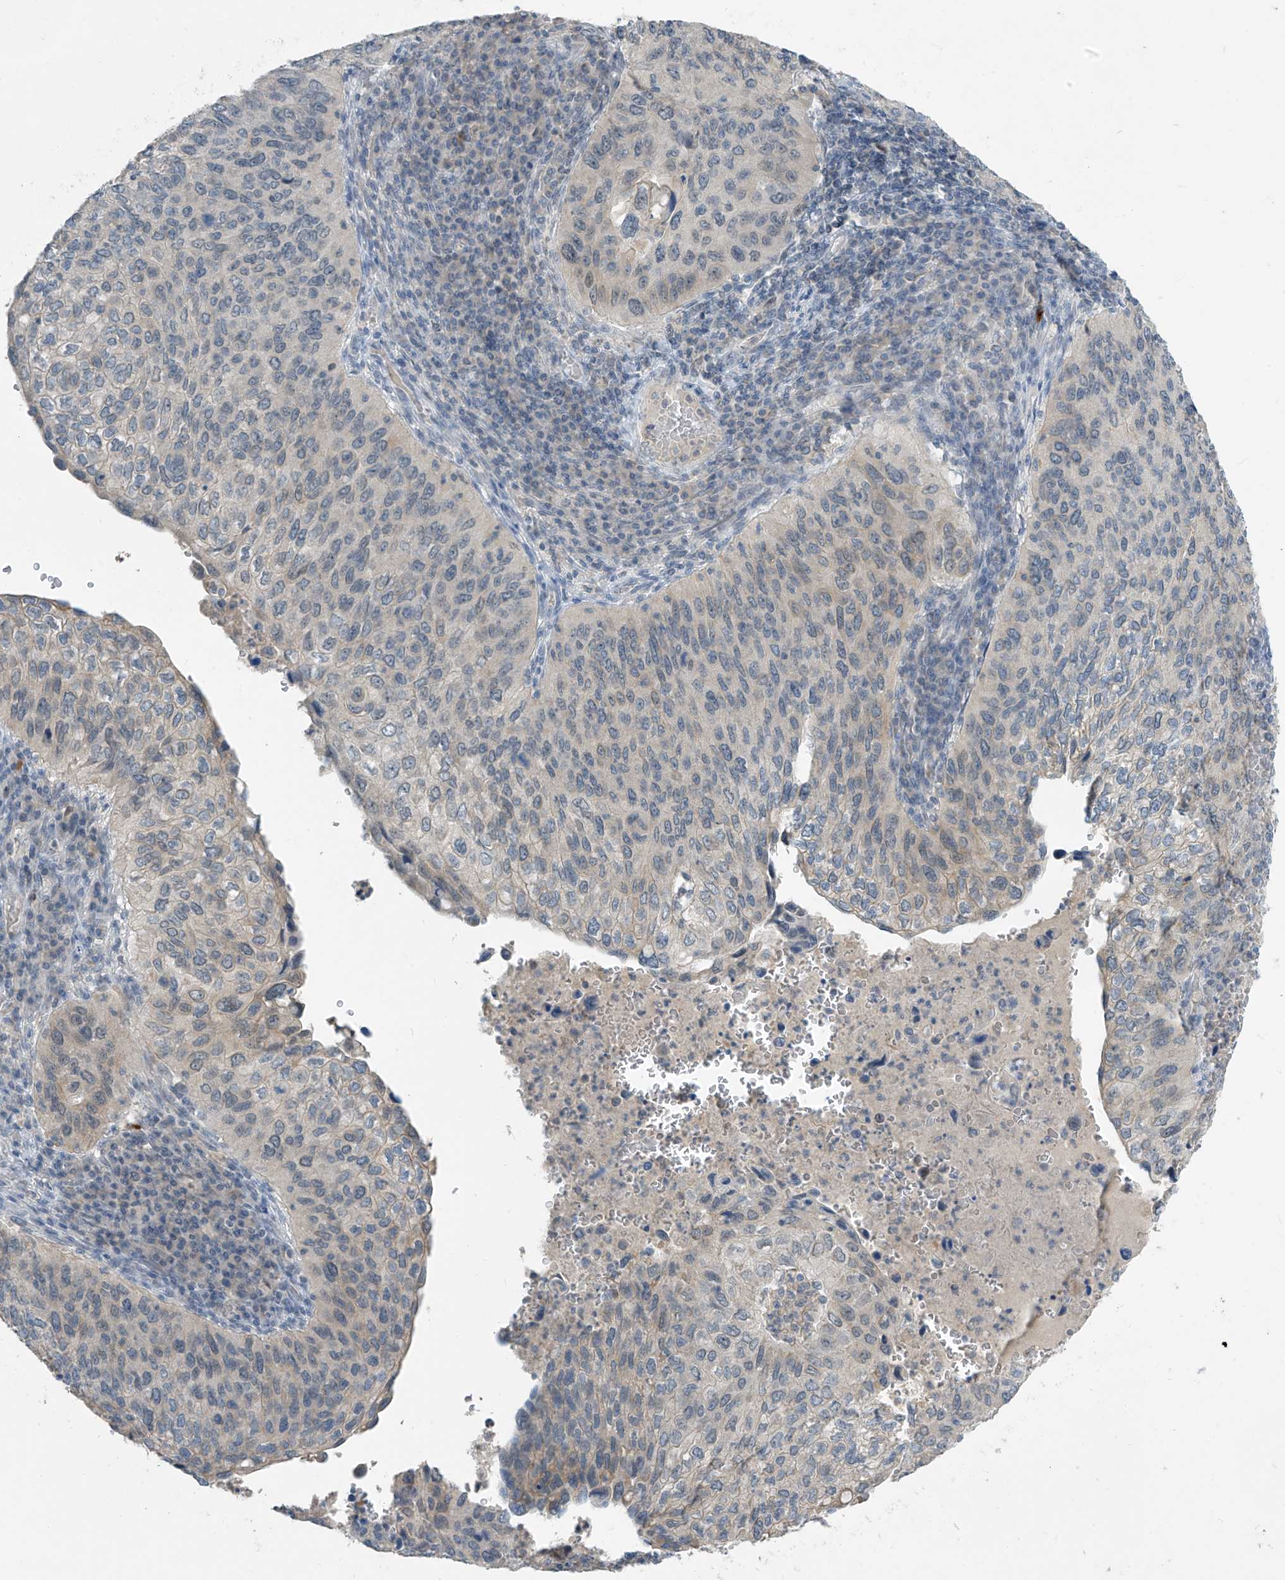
{"staining": {"intensity": "negative", "quantity": "none", "location": "none"}, "tissue": "cervical cancer", "cell_type": "Tumor cells", "image_type": "cancer", "snomed": [{"axis": "morphology", "description": "Squamous cell carcinoma, NOS"}, {"axis": "topography", "description": "Cervix"}], "caption": "Immunohistochemistry histopathology image of human cervical squamous cell carcinoma stained for a protein (brown), which exhibits no positivity in tumor cells.", "gene": "METAP1D", "patient": {"sex": "female", "age": 38}}